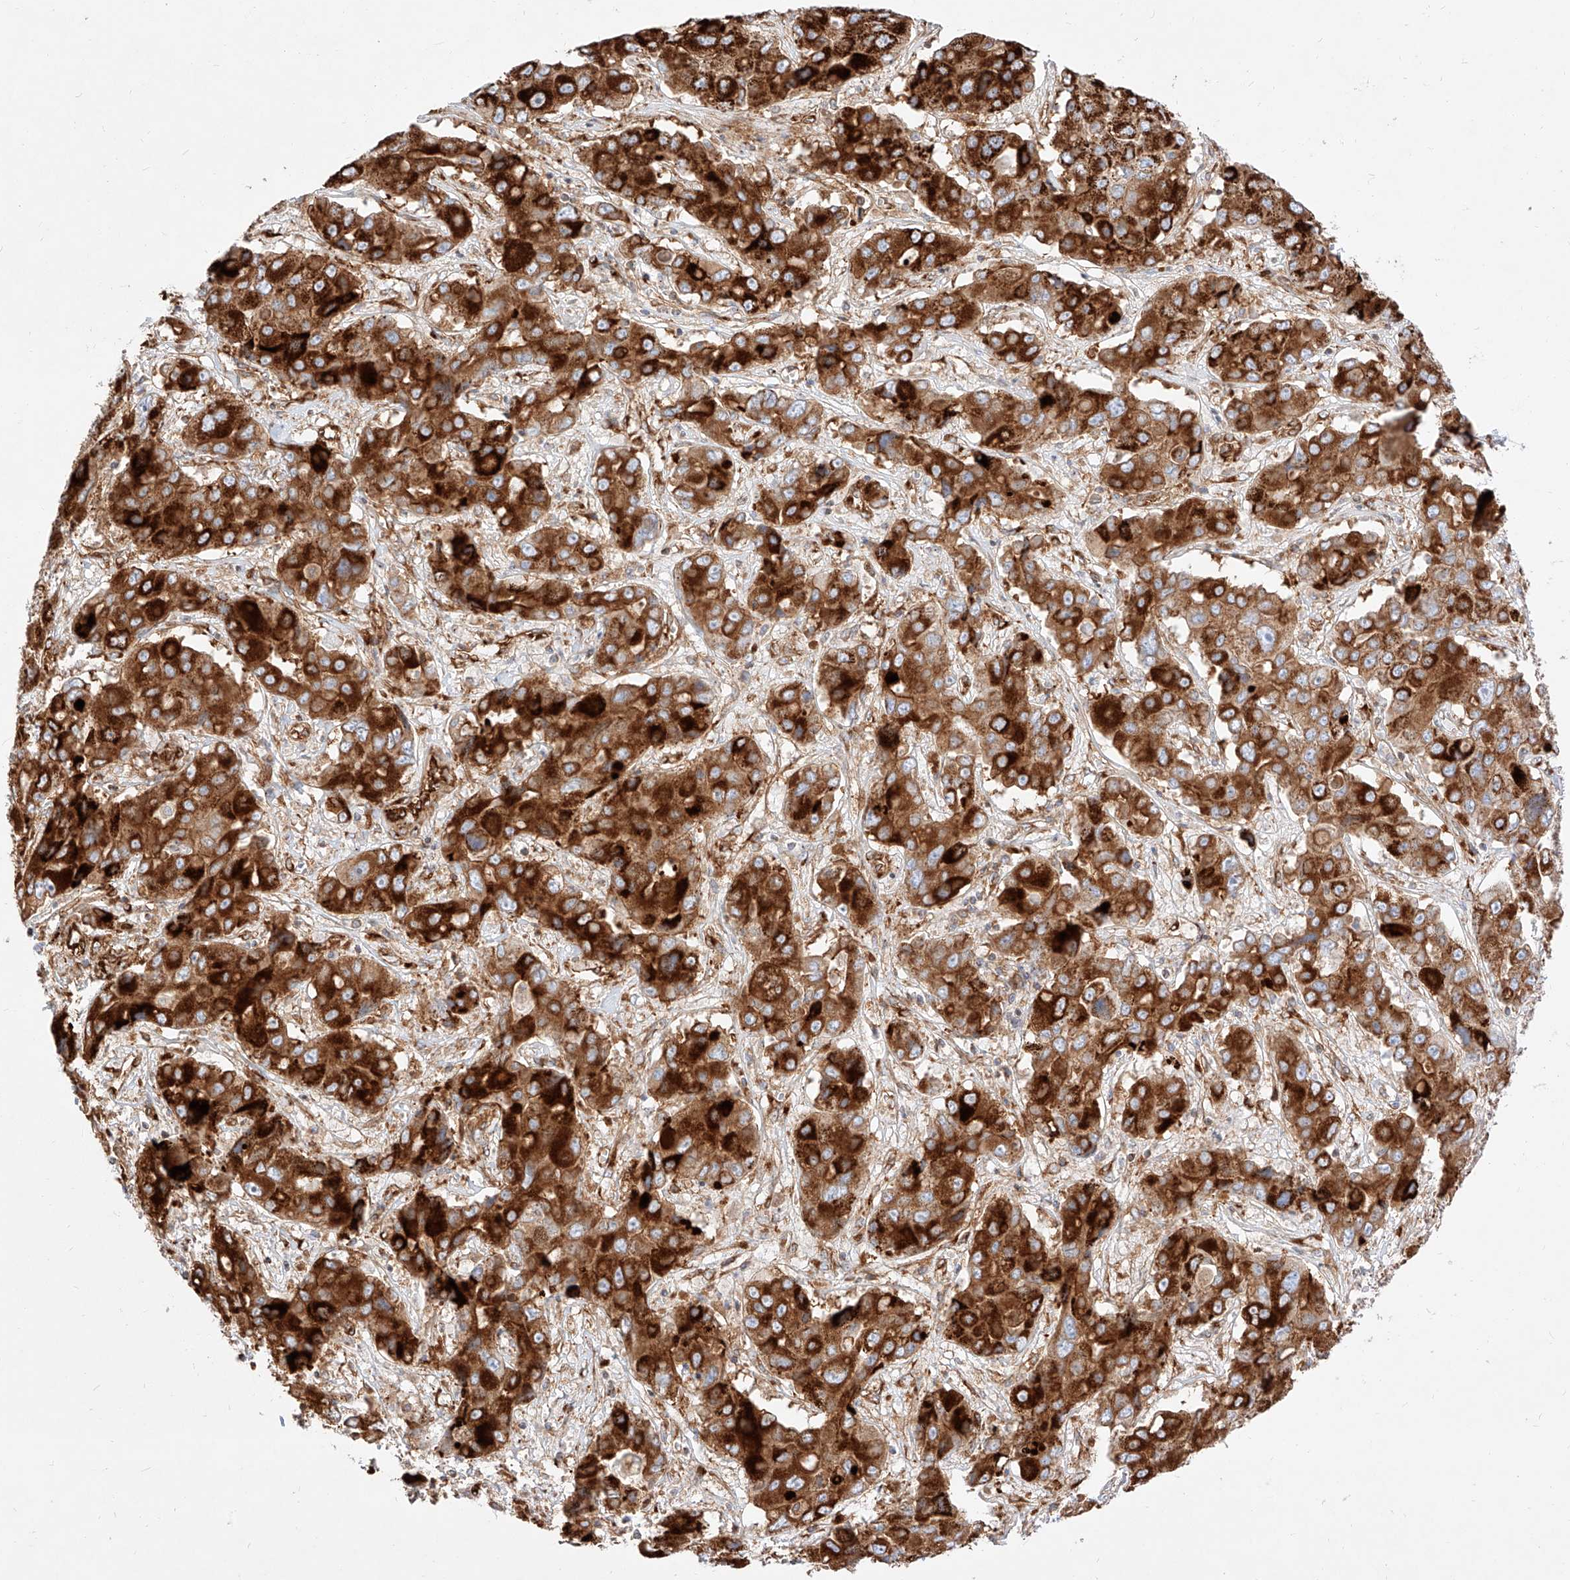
{"staining": {"intensity": "strong", "quantity": ">75%", "location": "cytoplasmic/membranous"}, "tissue": "liver cancer", "cell_type": "Tumor cells", "image_type": "cancer", "snomed": [{"axis": "morphology", "description": "Cholangiocarcinoma"}, {"axis": "topography", "description": "Liver"}], "caption": "IHC micrograph of neoplastic tissue: liver cancer stained using immunohistochemistry reveals high levels of strong protein expression localized specifically in the cytoplasmic/membranous of tumor cells, appearing as a cytoplasmic/membranous brown color.", "gene": "CSGALNACT2", "patient": {"sex": "male", "age": 67}}